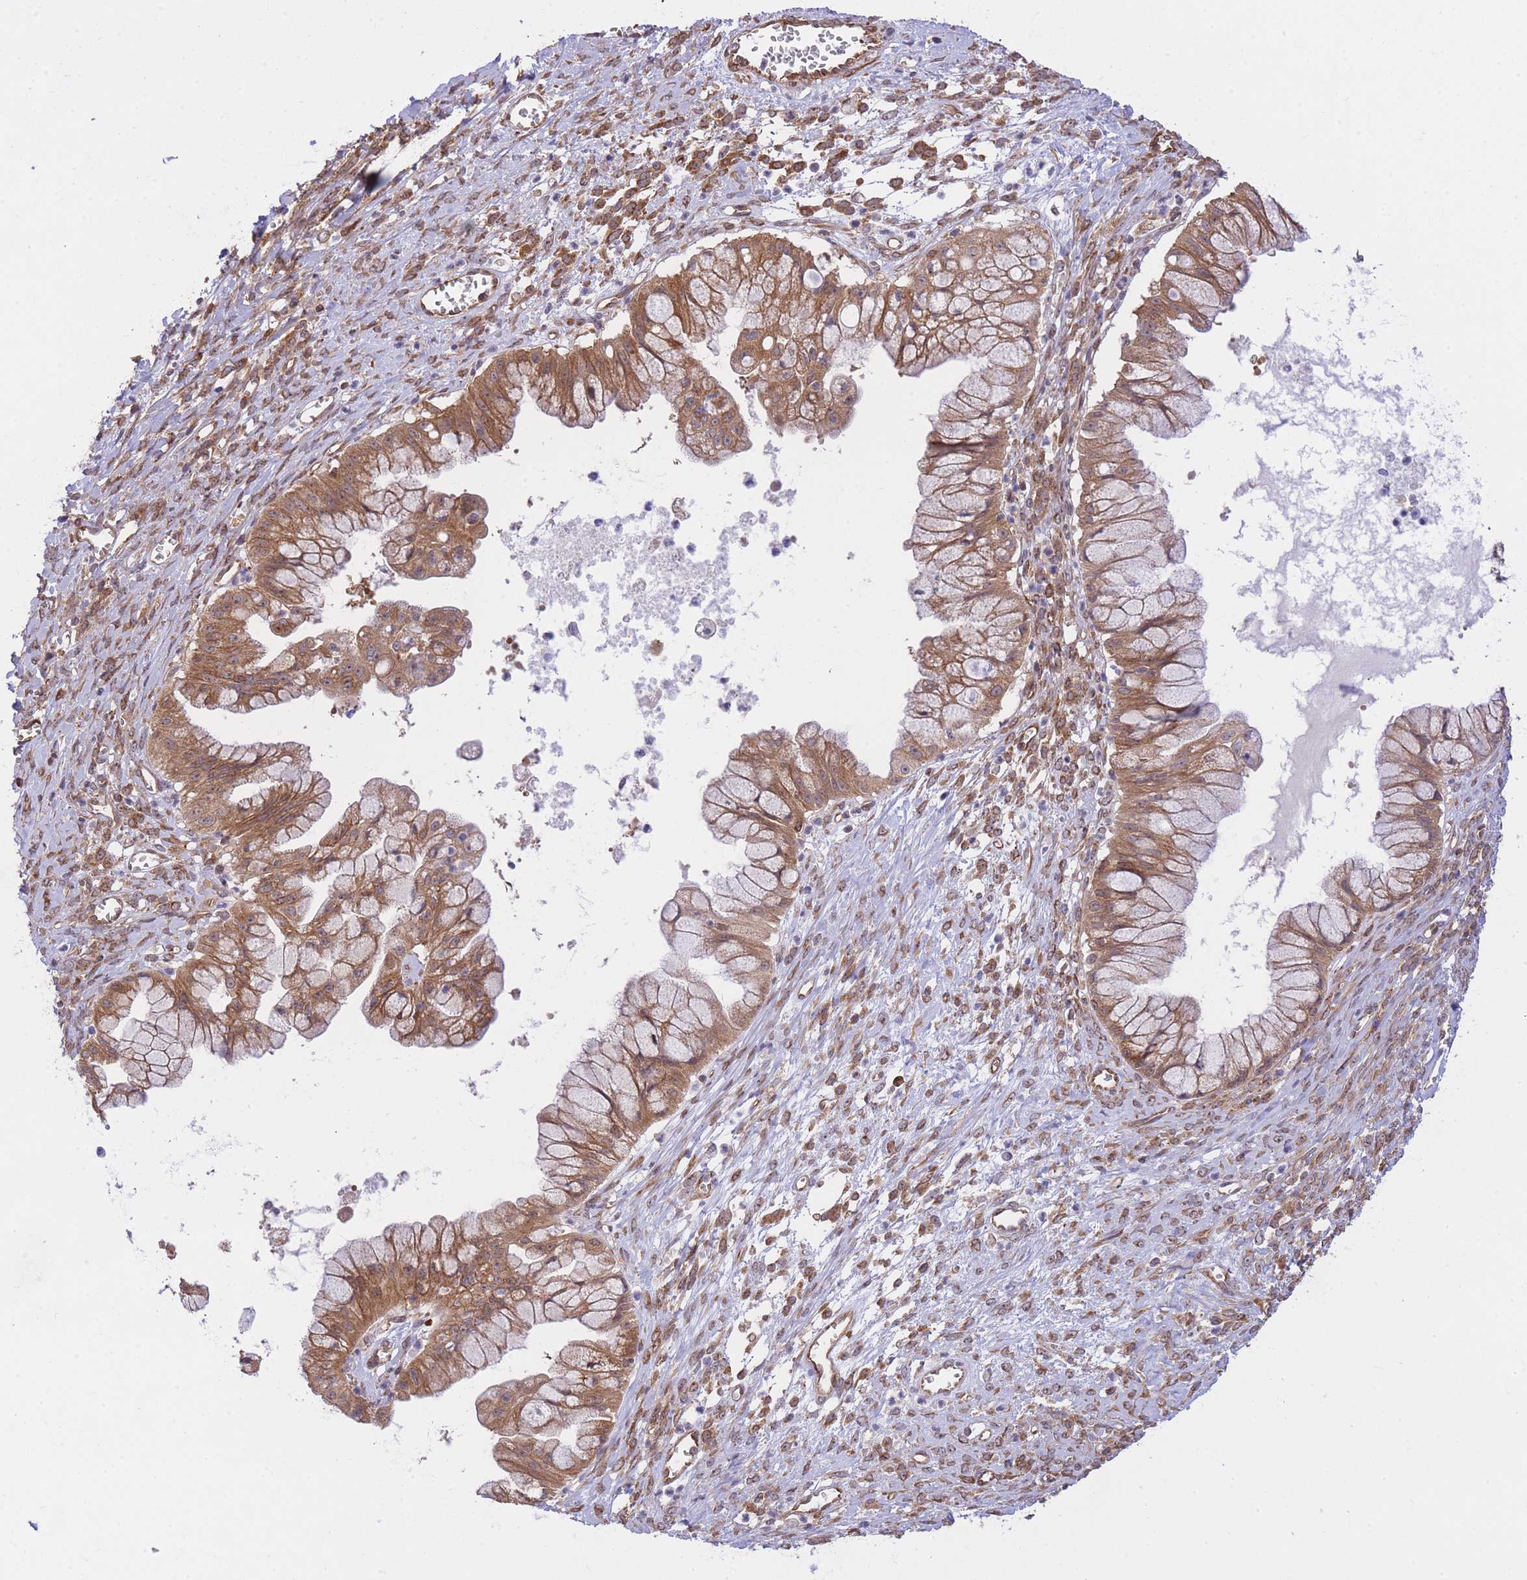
{"staining": {"intensity": "moderate", "quantity": ">75%", "location": "cytoplasmic/membranous"}, "tissue": "ovarian cancer", "cell_type": "Tumor cells", "image_type": "cancer", "snomed": [{"axis": "morphology", "description": "Cystadenocarcinoma, mucinous, NOS"}, {"axis": "topography", "description": "Ovary"}], "caption": "Immunohistochemical staining of human mucinous cystadenocarcinoma (ovarian) displays medium levels of moderate cytoplasmic/membranous protein positivity in approximately >75% of tumor cells. (Stains: DAB (3,3'-diaminobenzidine) in brown, nuclei in blue, Microscopy: brightfield microscopy at high magnification).", "gene": "EXOSC8", "patient": {"sex": "female", "age": 70}}